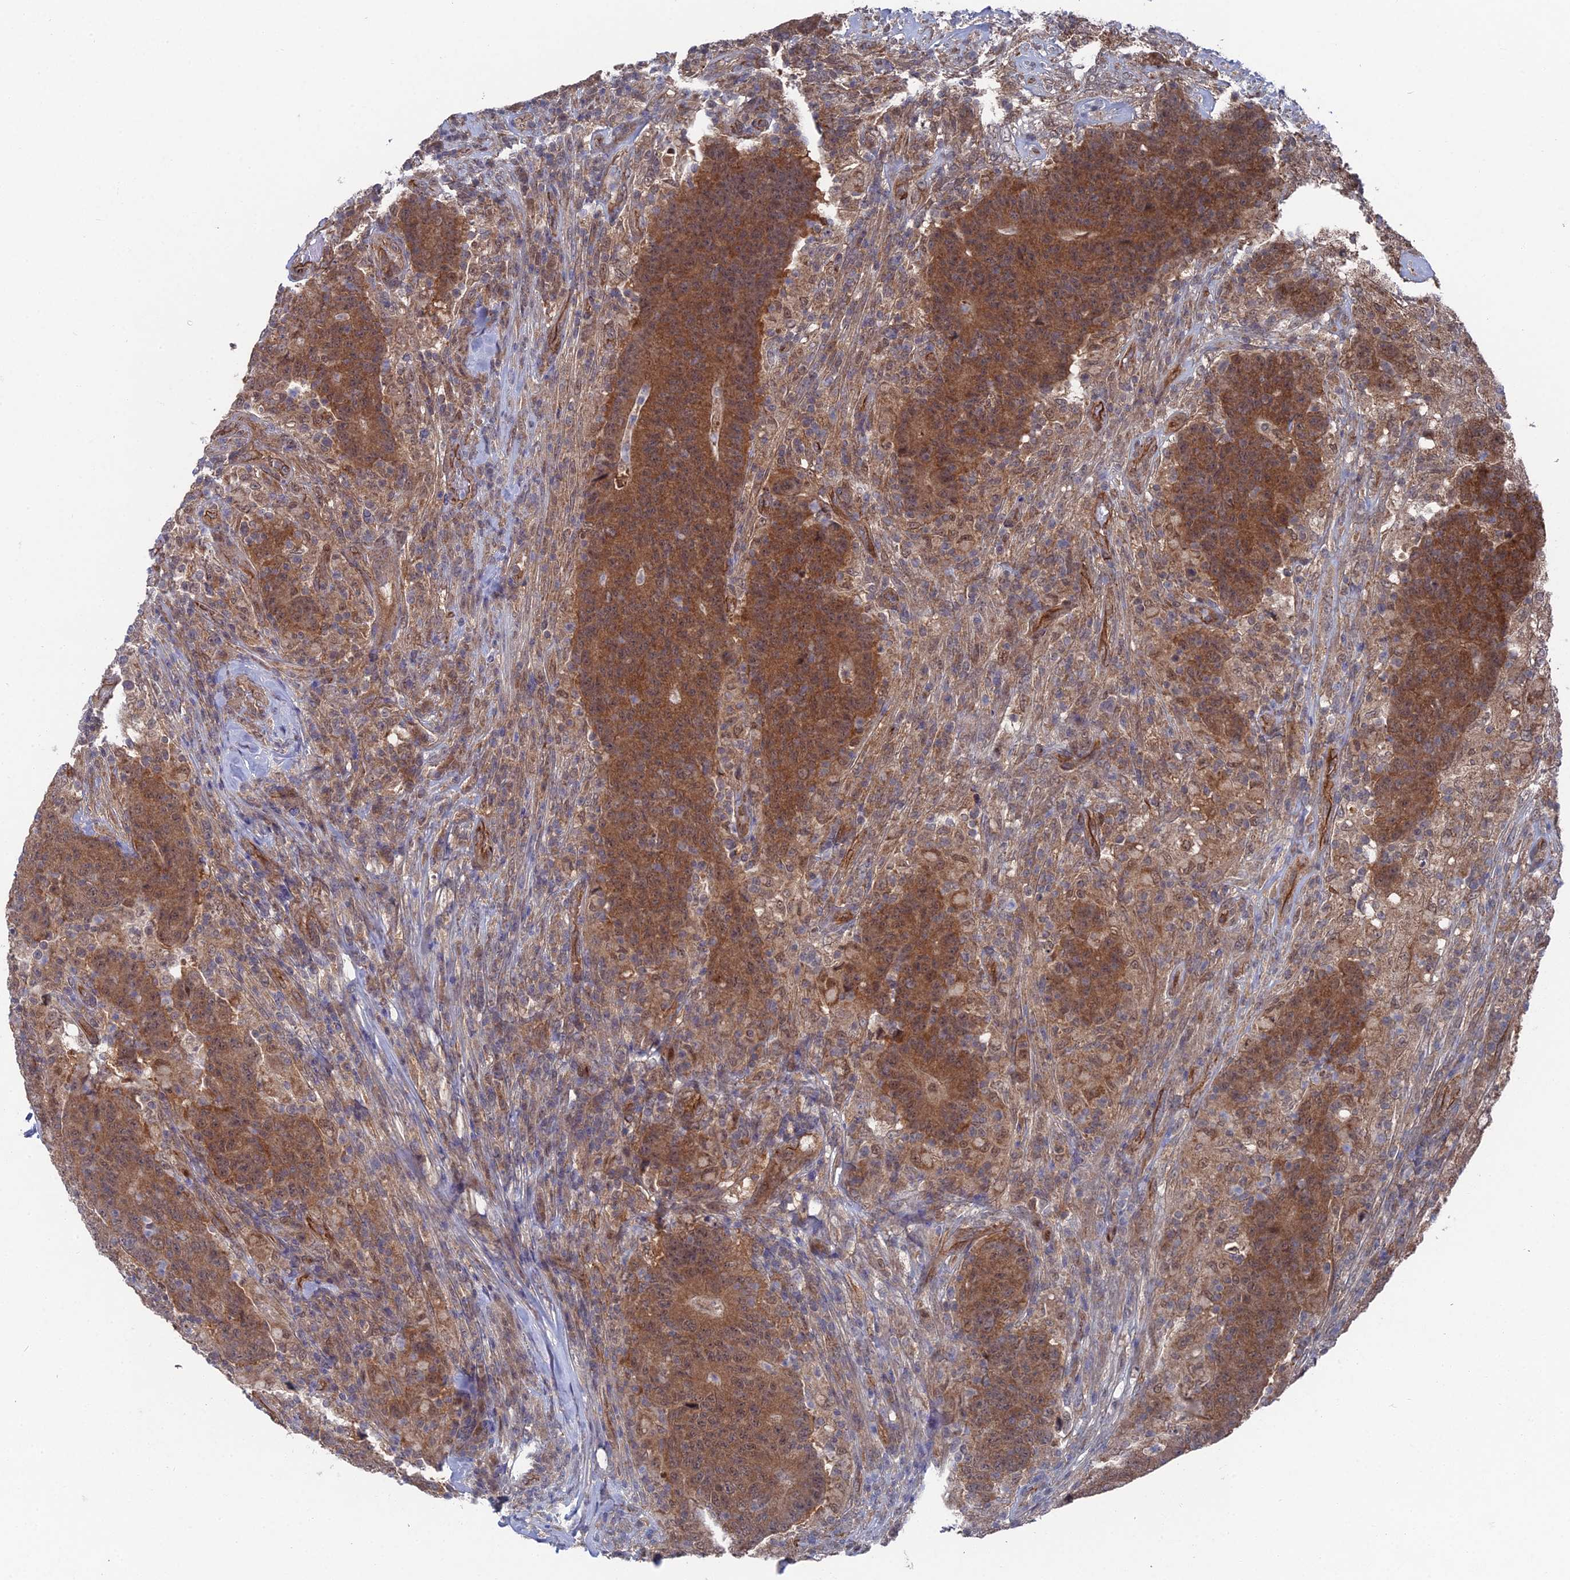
{"staining": {"intensity": "moderate", "quantity": ">75%", "location": "cytoplasmic/membranous"}, "tissue": "colorectal cancer", "cell_type": "Tumor cells", "image_type": "cancer", "snomed": [{"axis": "morphology", "description": "Adenocarcinoma, NOS"}, {"axis": "topography", "description": "Colon"}], "caption": "Immunohistochemistry (IHC) of colorectal cancer (adenocarcinoma) demonstrates medium levels of moderate cytoplasmic/membranous staining in about >75% of tumor cells. Using DAB (3,3'-diaminobenzidine) (brown) and hematoxylin (blue) stains, captured at high magnification using brightfield microscopy.", "gene": "UNC5D", "patient": {"sex": "female", "age": 75}}